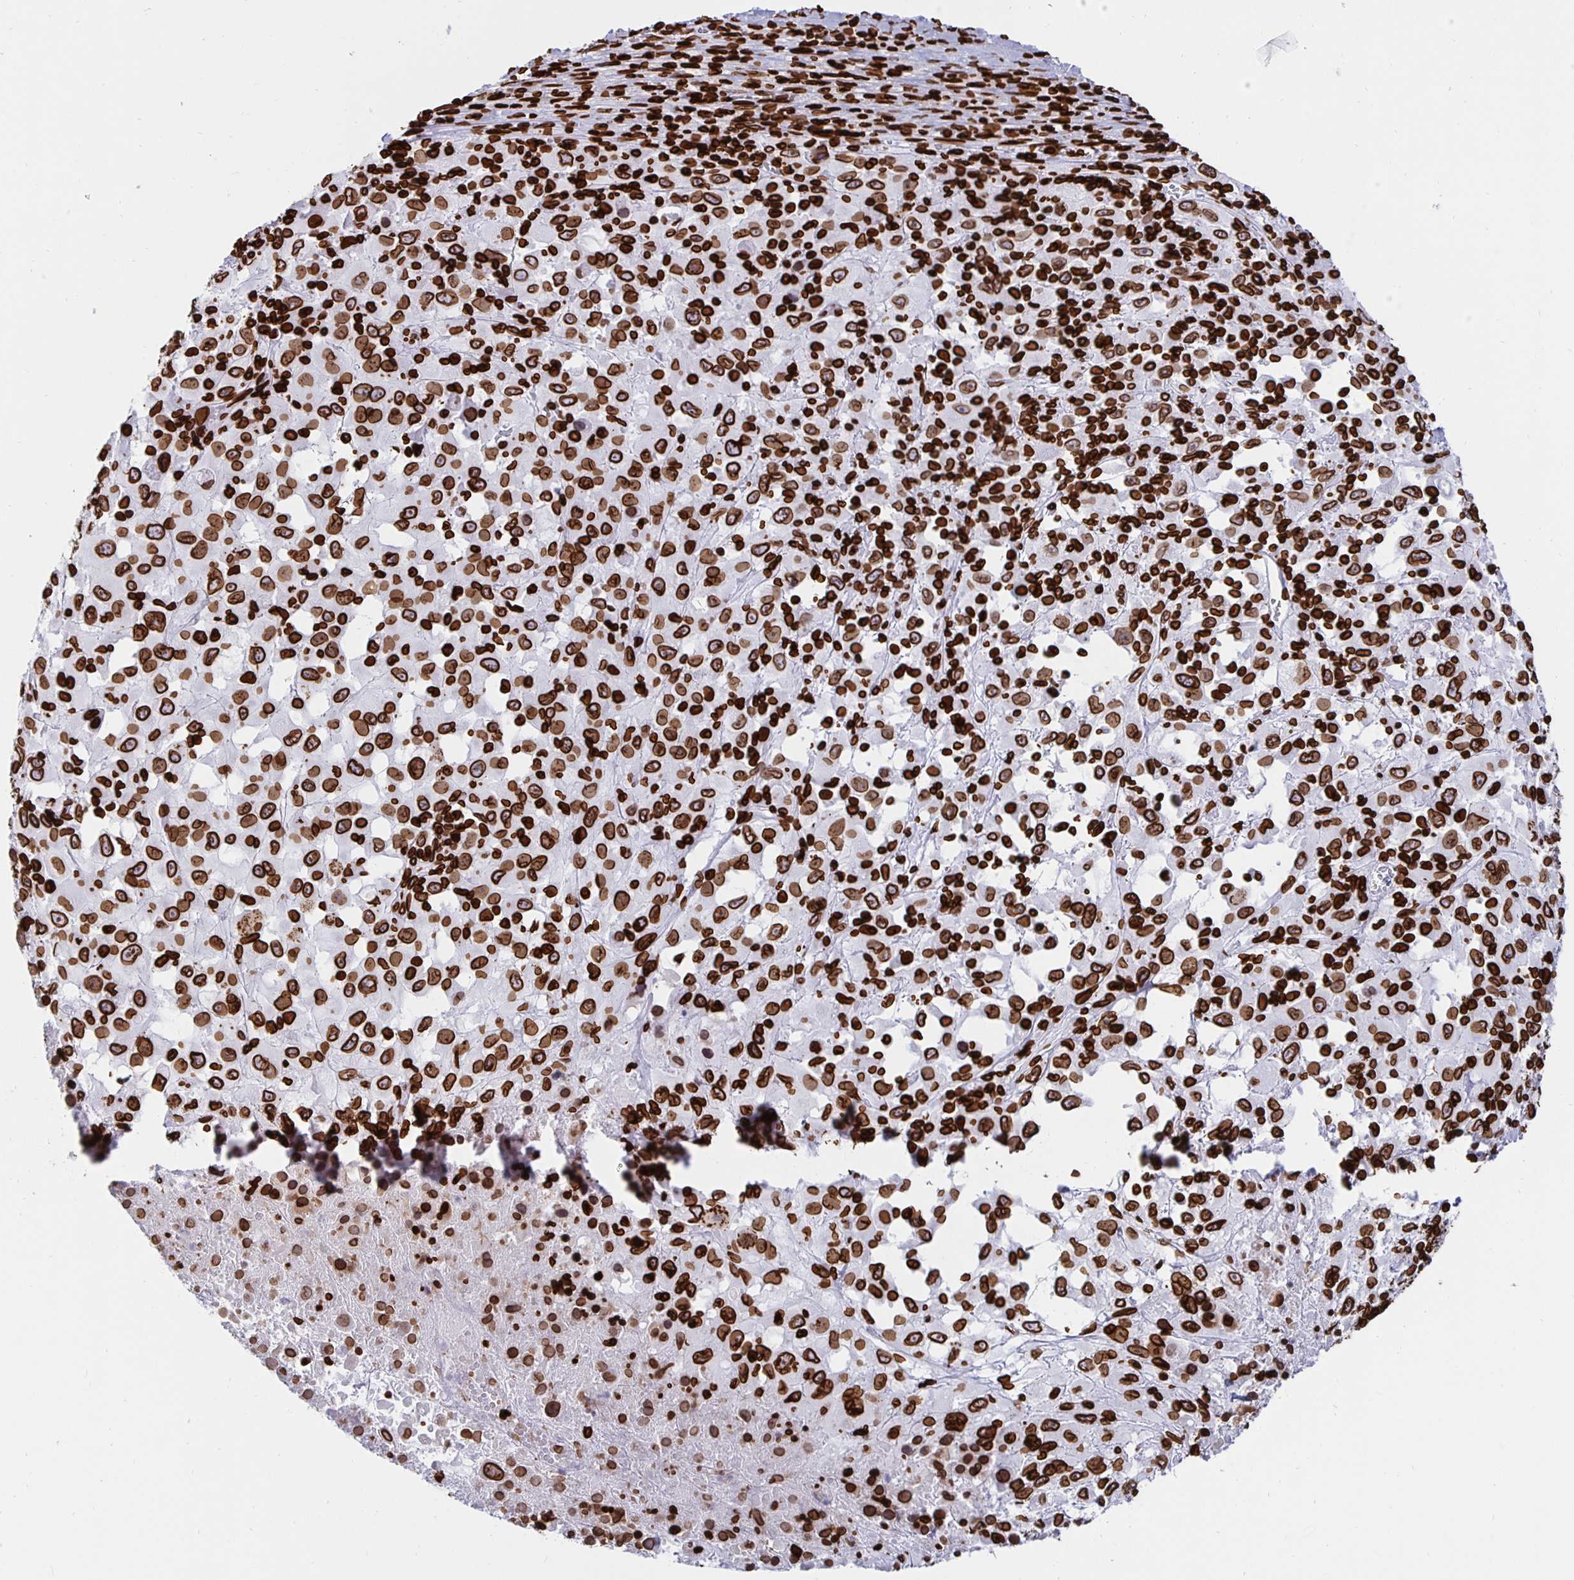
{"staining": {"intensity": "strong", "quantity": ">75%", "location": "cytoplasmic/membranous,nuclear"}, "tissue": "melanoma", "cell_type": "Tumor cells", "image_type": "cancer", "snomed": [{"axis": "morphology", "description": "Malignant melanoma, Metastatic site"}, {"axis": "topography", "description": "Soft tissue"}], "caption": "Malignant melanoma (metastatic site) stained with a brown dye reveals strong cytoplasmic/membranous and nuclear positive positivity in approximately >75% of tumor cells.", "gene": "LMNB1", "patient": {"sex": "male", "age": 50}}